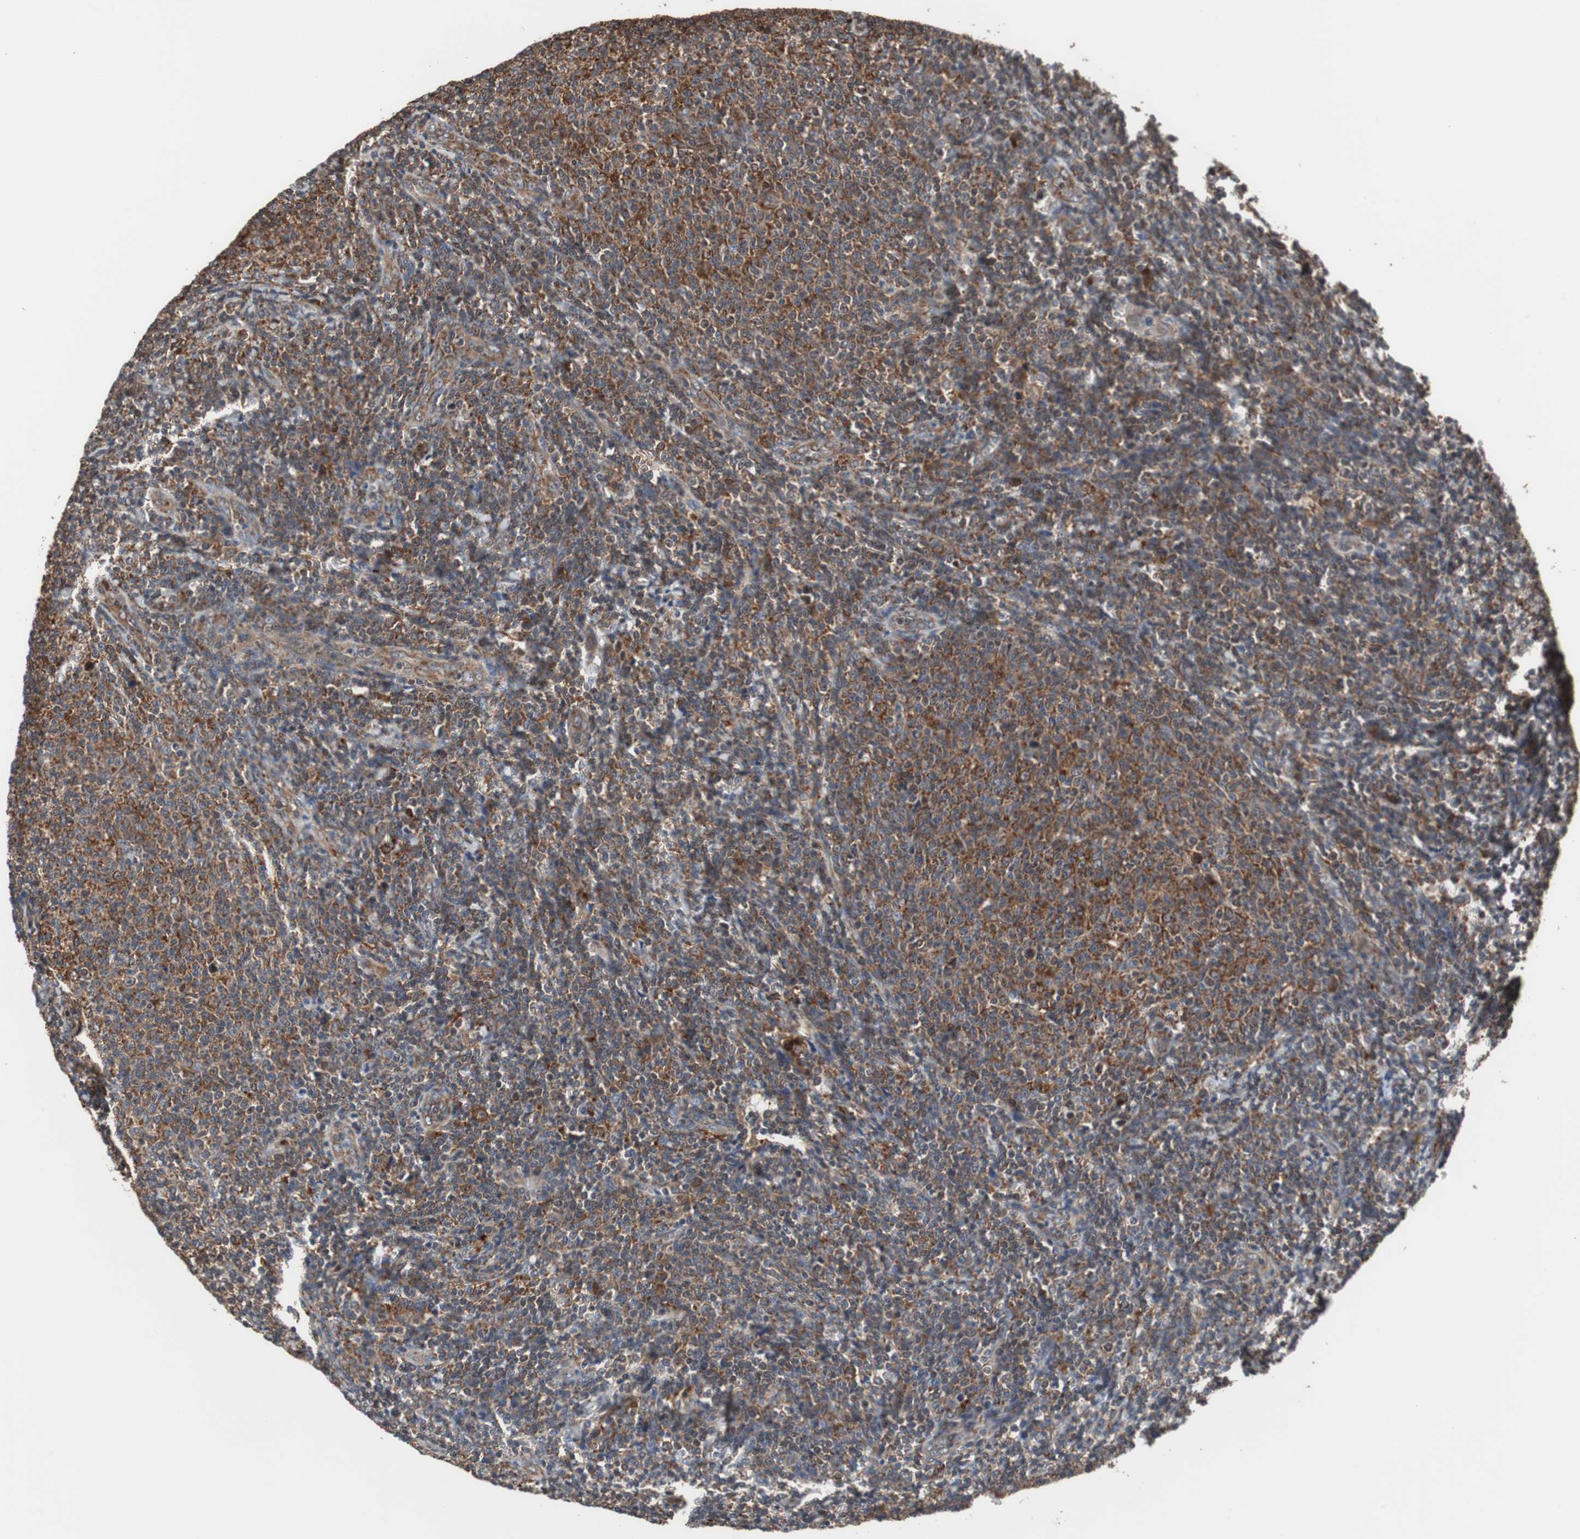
{"staining": {"intensity": "strong", "quantity": ">75%", "location": "cytoplasmic/membranous"}, "tissue": "lymphoma", "cell_type": "Tumor cells", "image_type": "cancer", "snomed": [{"axis": "morphology", "description": "Malignant lymphoma, non-Hodgkin's type, Low grade"}, {"axis": "topography", "description": "Lymph node"}], "caption": "Brown immunohistochemical staining in low-grade malignant lymphoma, non-Hodgkin's type exhibits strong cytoplasmic/membranous positivity in about >75% of tumor cells.", "gene": "USP10", "patient": {"sex": "male", "age": 66}}